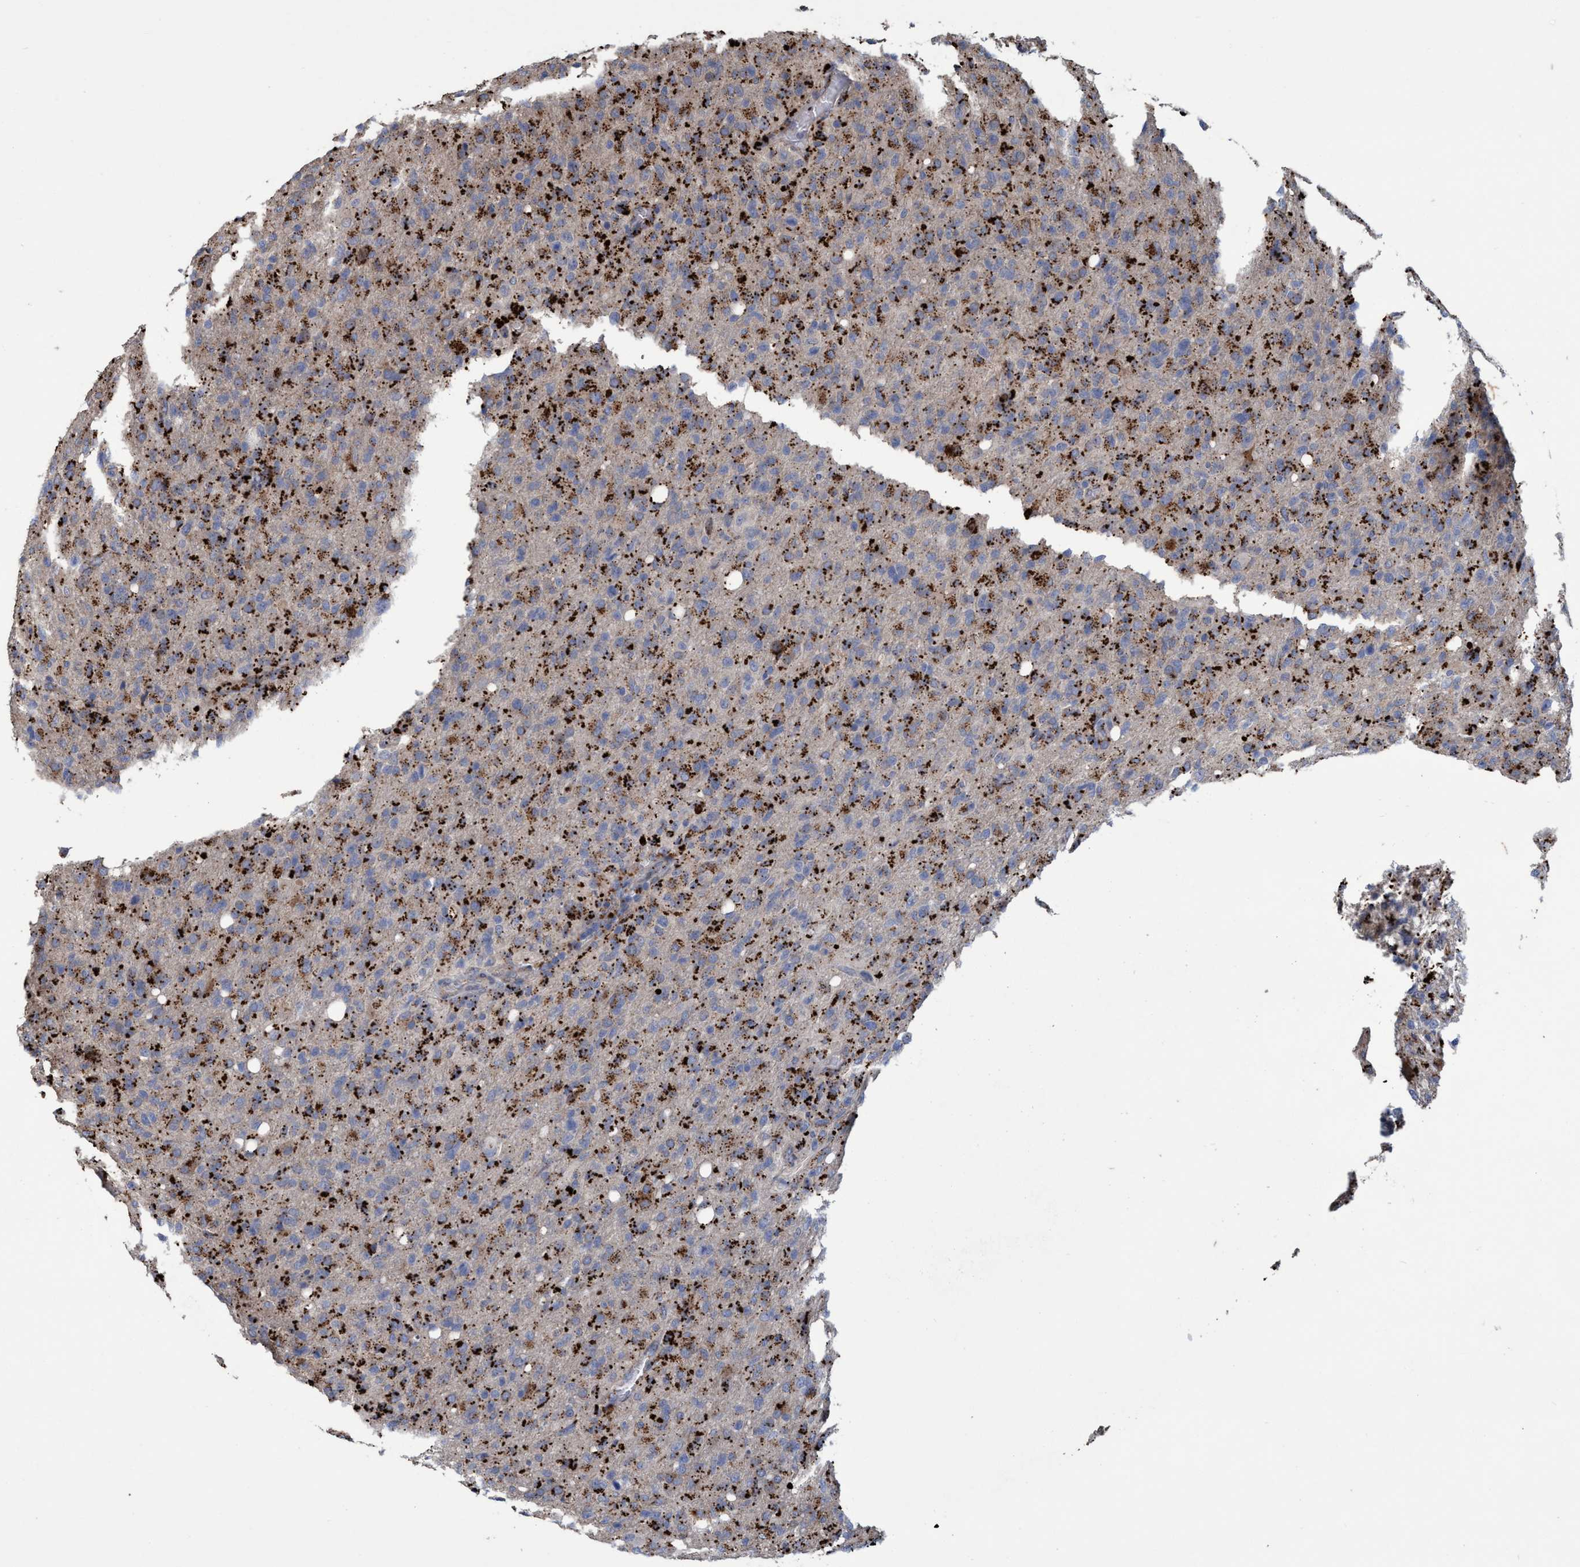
{"staining": {"intensity": "moderate", "quantity": "25%-75%", "location": "cytoplasmic/membranous"}, "tissue": "glioma", "cell_type": "Tumor cells", "image_type": "cancer", "snomed": [{"axis": "morphology", "description": "Glioma, malignant, High grade"}, {"axis": "topography", "description": "Brain"}], "caption": "Brown immunohistochemical staining in human glioma exhibits moderate cytoplasmic/membranous staining in about 25%-75% of tumor cells.", "gene": "BBS9", "patient": {"sex": "female", "age": 57}}